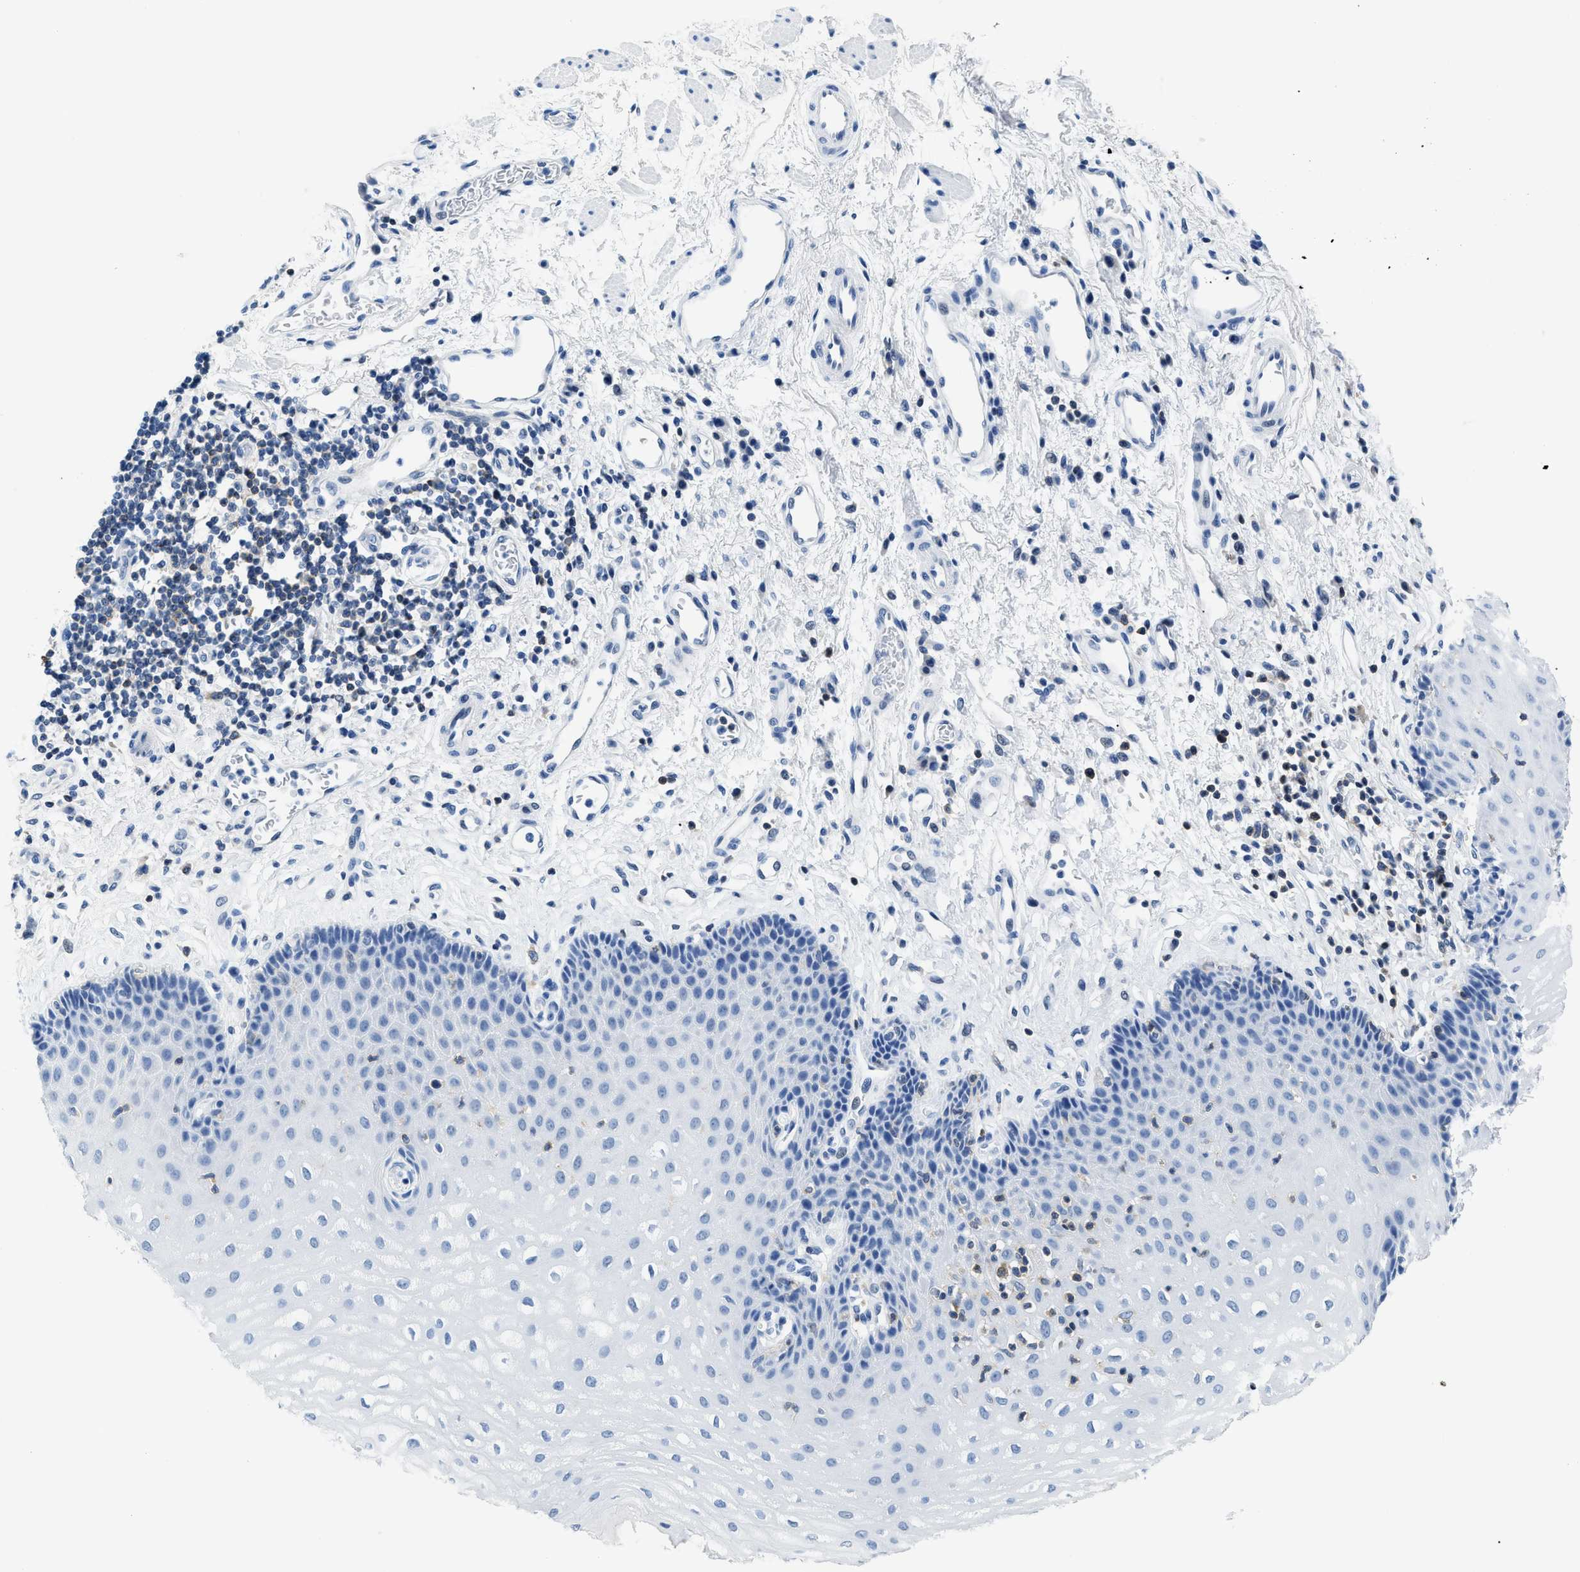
{"staining": {"intensity": "negative", "quantity": "none", "location": "none"}, "tissue": "esophagus", "cell_type": "Squamous epithelial cells", "image_type": "normal", "snomed": [{"axis": "morphology", "description": "Normal tissue, NOS"}, {"axis": "topography", "description": "Esophagus"}], "caption": "Squamous epithelial cells are negative for protein expression in normal human esophagus. (Stains: DAB immunohistochemistry (IHC) with hematoxylin counter stain, Microscopy: brightfield microscopy at high magnification).", "gene": "NFATC2", "patient": {"sex": "male", "age": 54}}